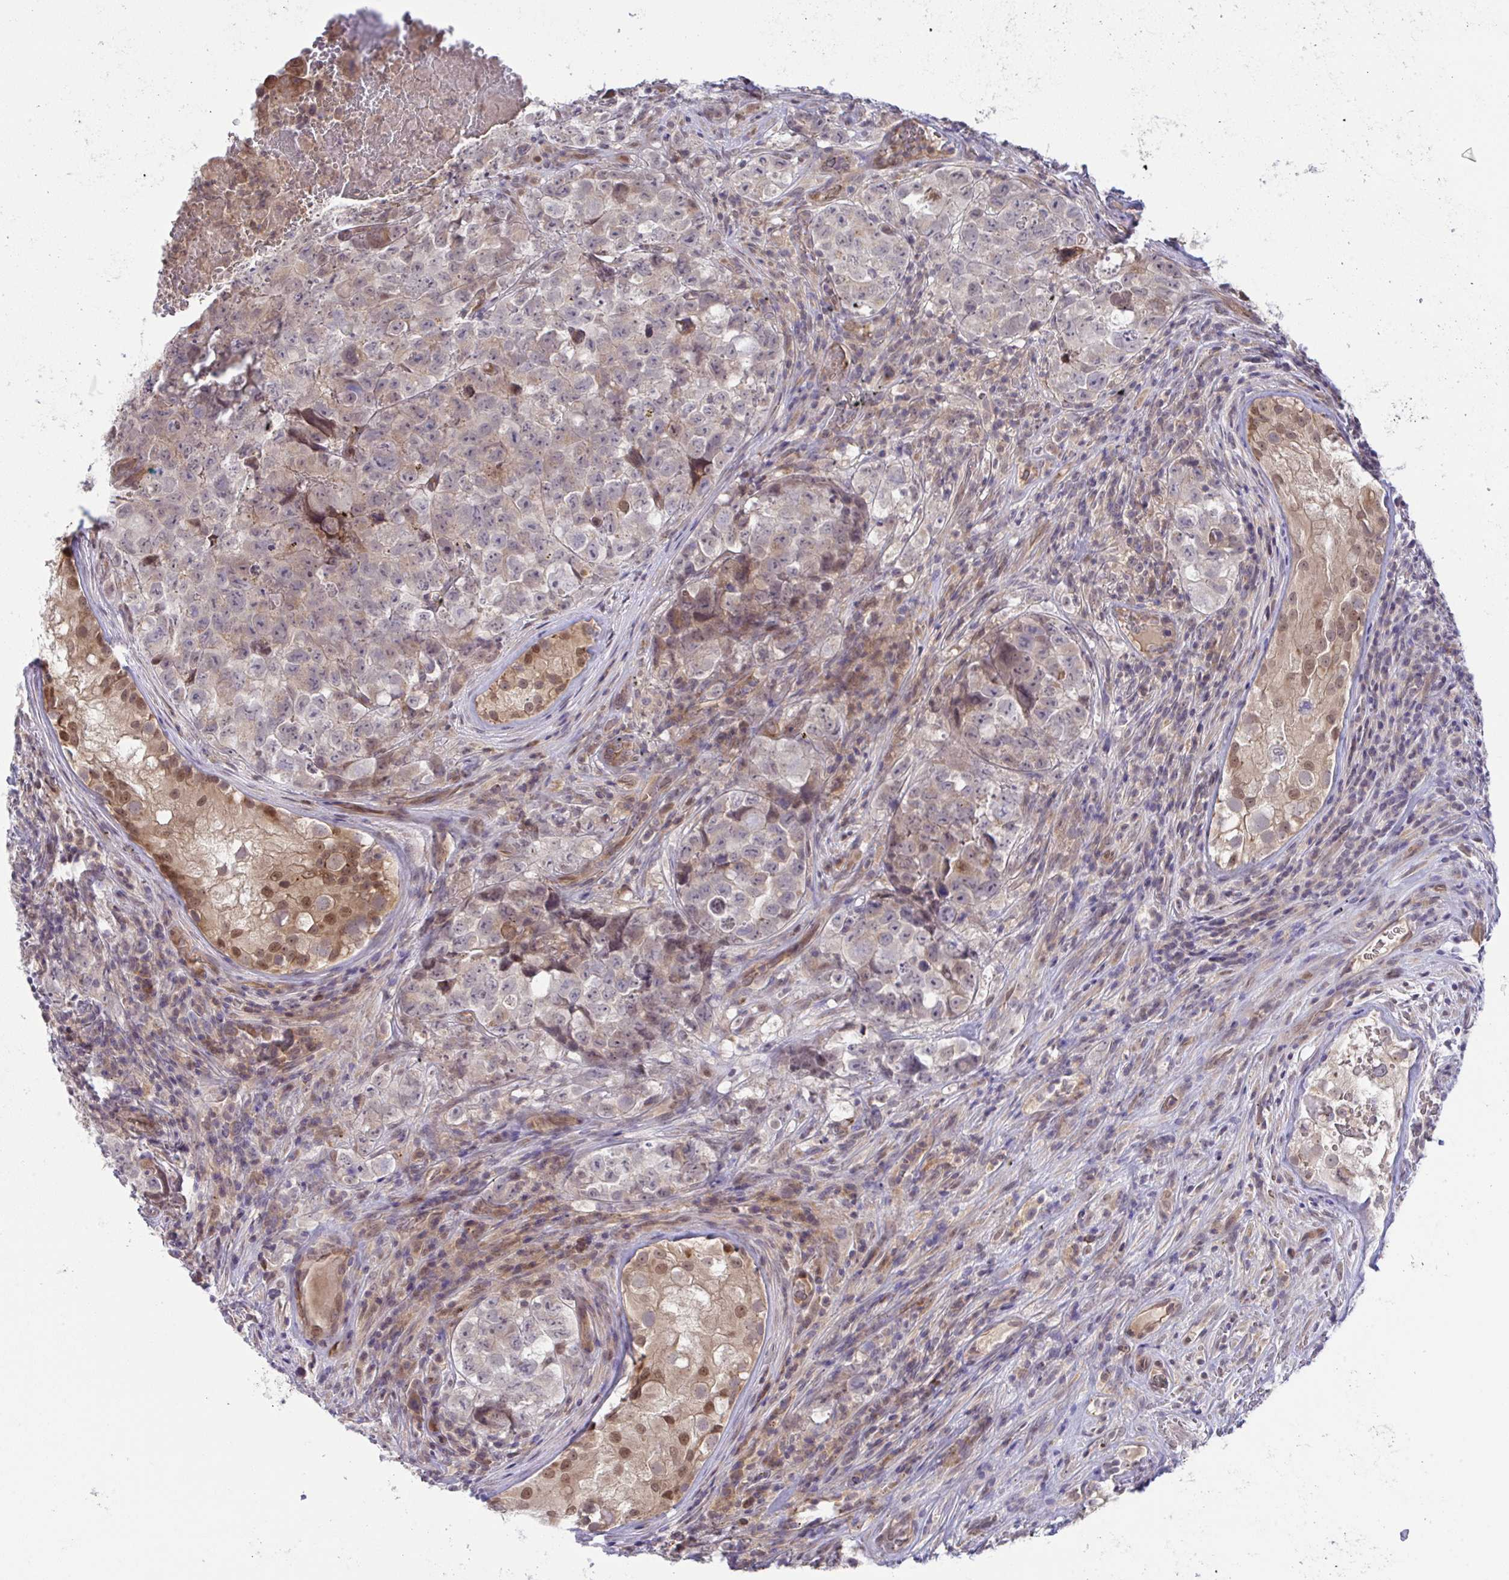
{"staining": {"intensity": "weak", "quantity": "<25%", "location": "cytoplasmic/membranous,nuclear"}, "tissue": "testis cancer", "cell_type": "Tumor cells", "image_type": "cancer", "snomed": [{"axis": "morphology", "description": "Carcinoma, Embryonal, NOS"}, {"axis": "topography", "description": "Testis"}], "caption": "A high-resolution micrograph shows immunohistochemistry staining of testis cancer (embryonal carcinoma), which displays no significant positivity in tumor cells.", "gene": "C9orf64", "patient": {"sex": "male", "age": 18}}